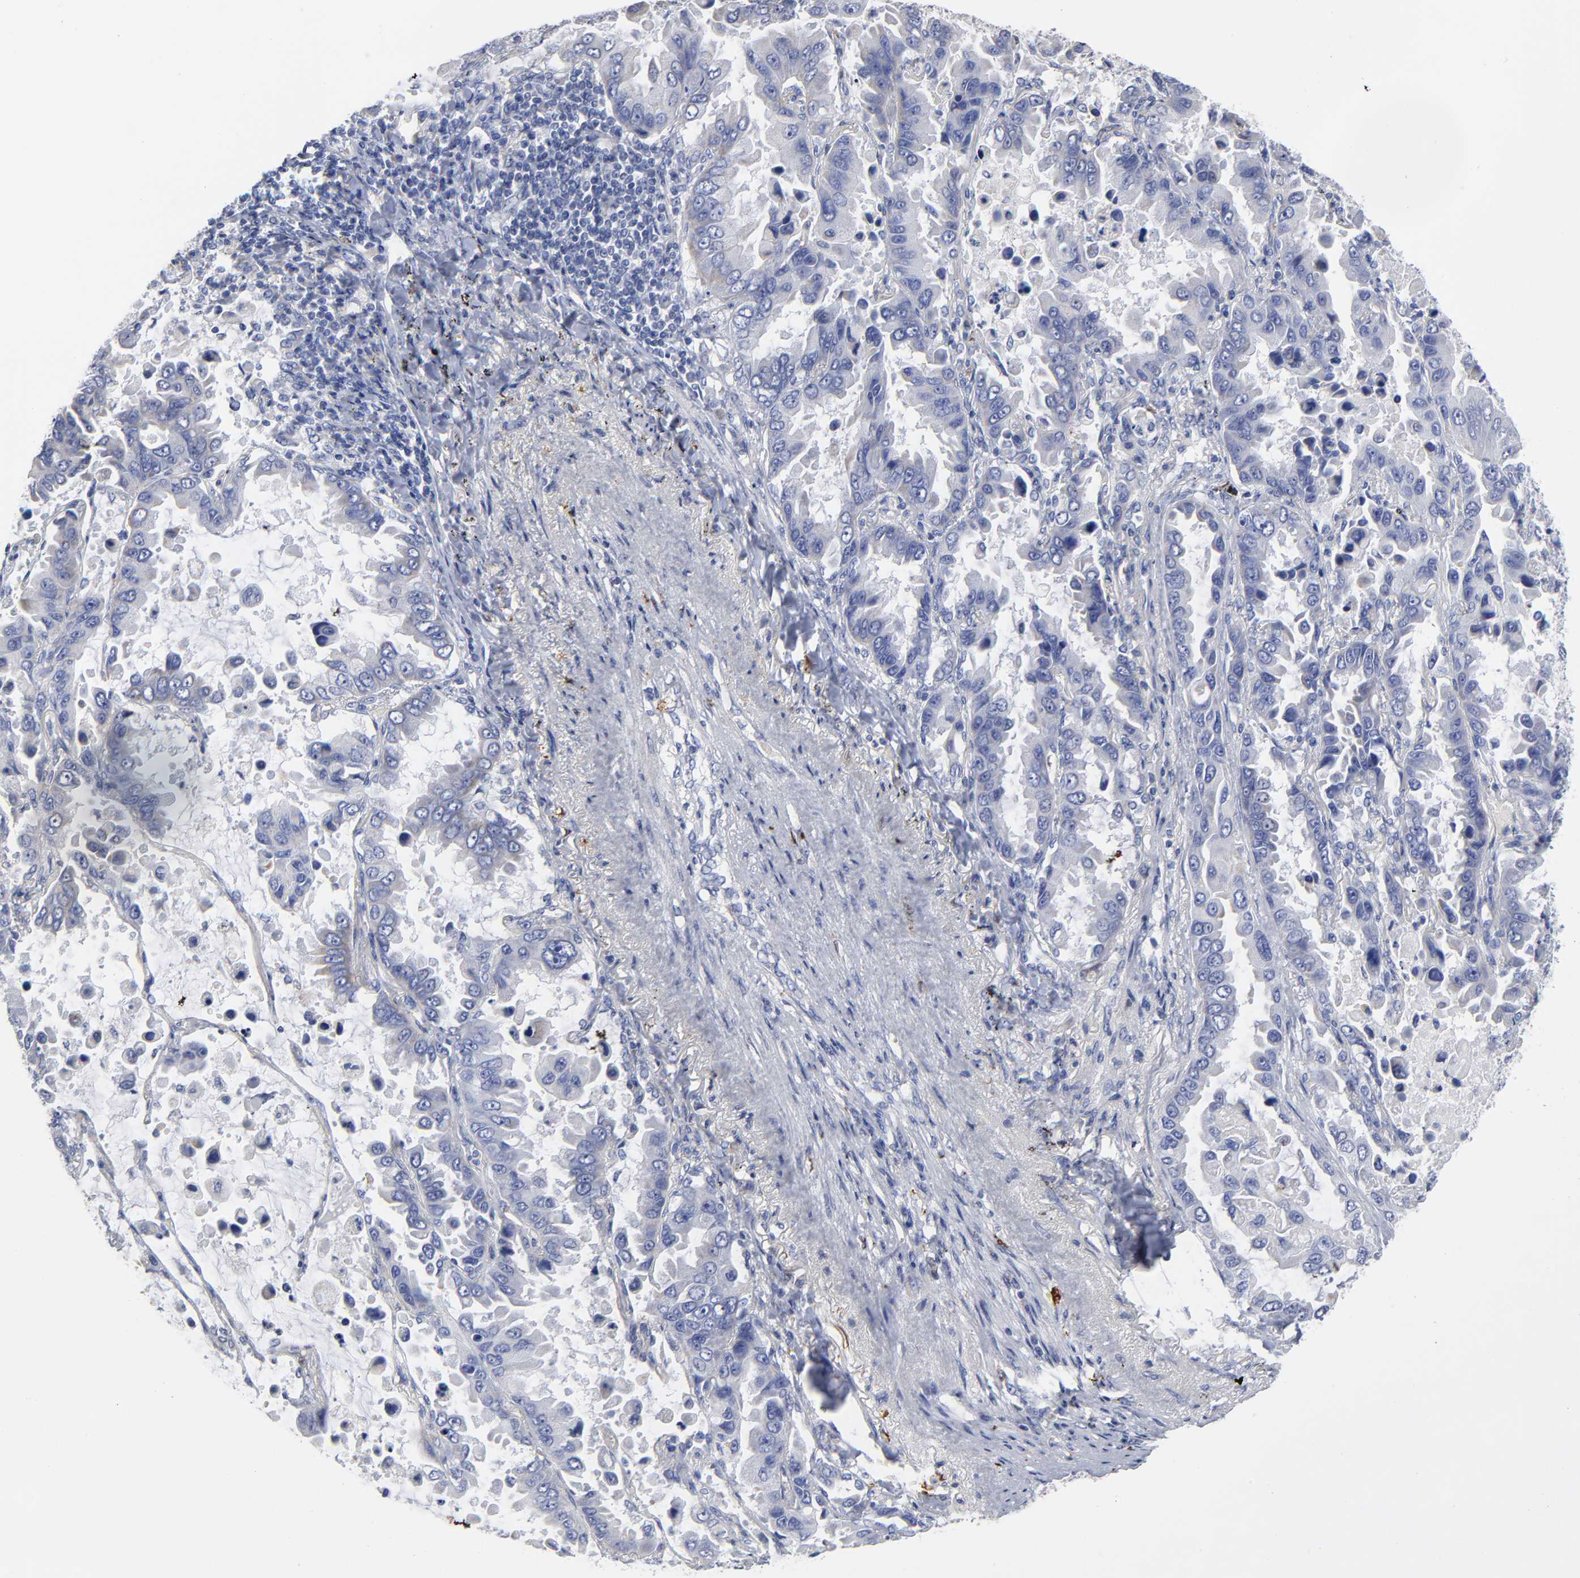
{"staining": {"intensity": "negative", "quantity": "none", "location": "none"}, "tissue": "lung cancer", "cell_type": "Tumor cells", "image_type": "cancer", "snomed": [{"axis": "morphology", "description": "Adenocarcinoma, NOS"}, {"axis": "topography", "description": "Lung"}], "caption": "Tumor cells show no significant expression in lung cancer (adenocarcinoma). Brightfield microscopy of IHC stained with DAB (brown) and hematoxylin (blue), captured at high magnification.", "gene": "PTP4A1", "patient": {"sex": "male", "age": 64}}